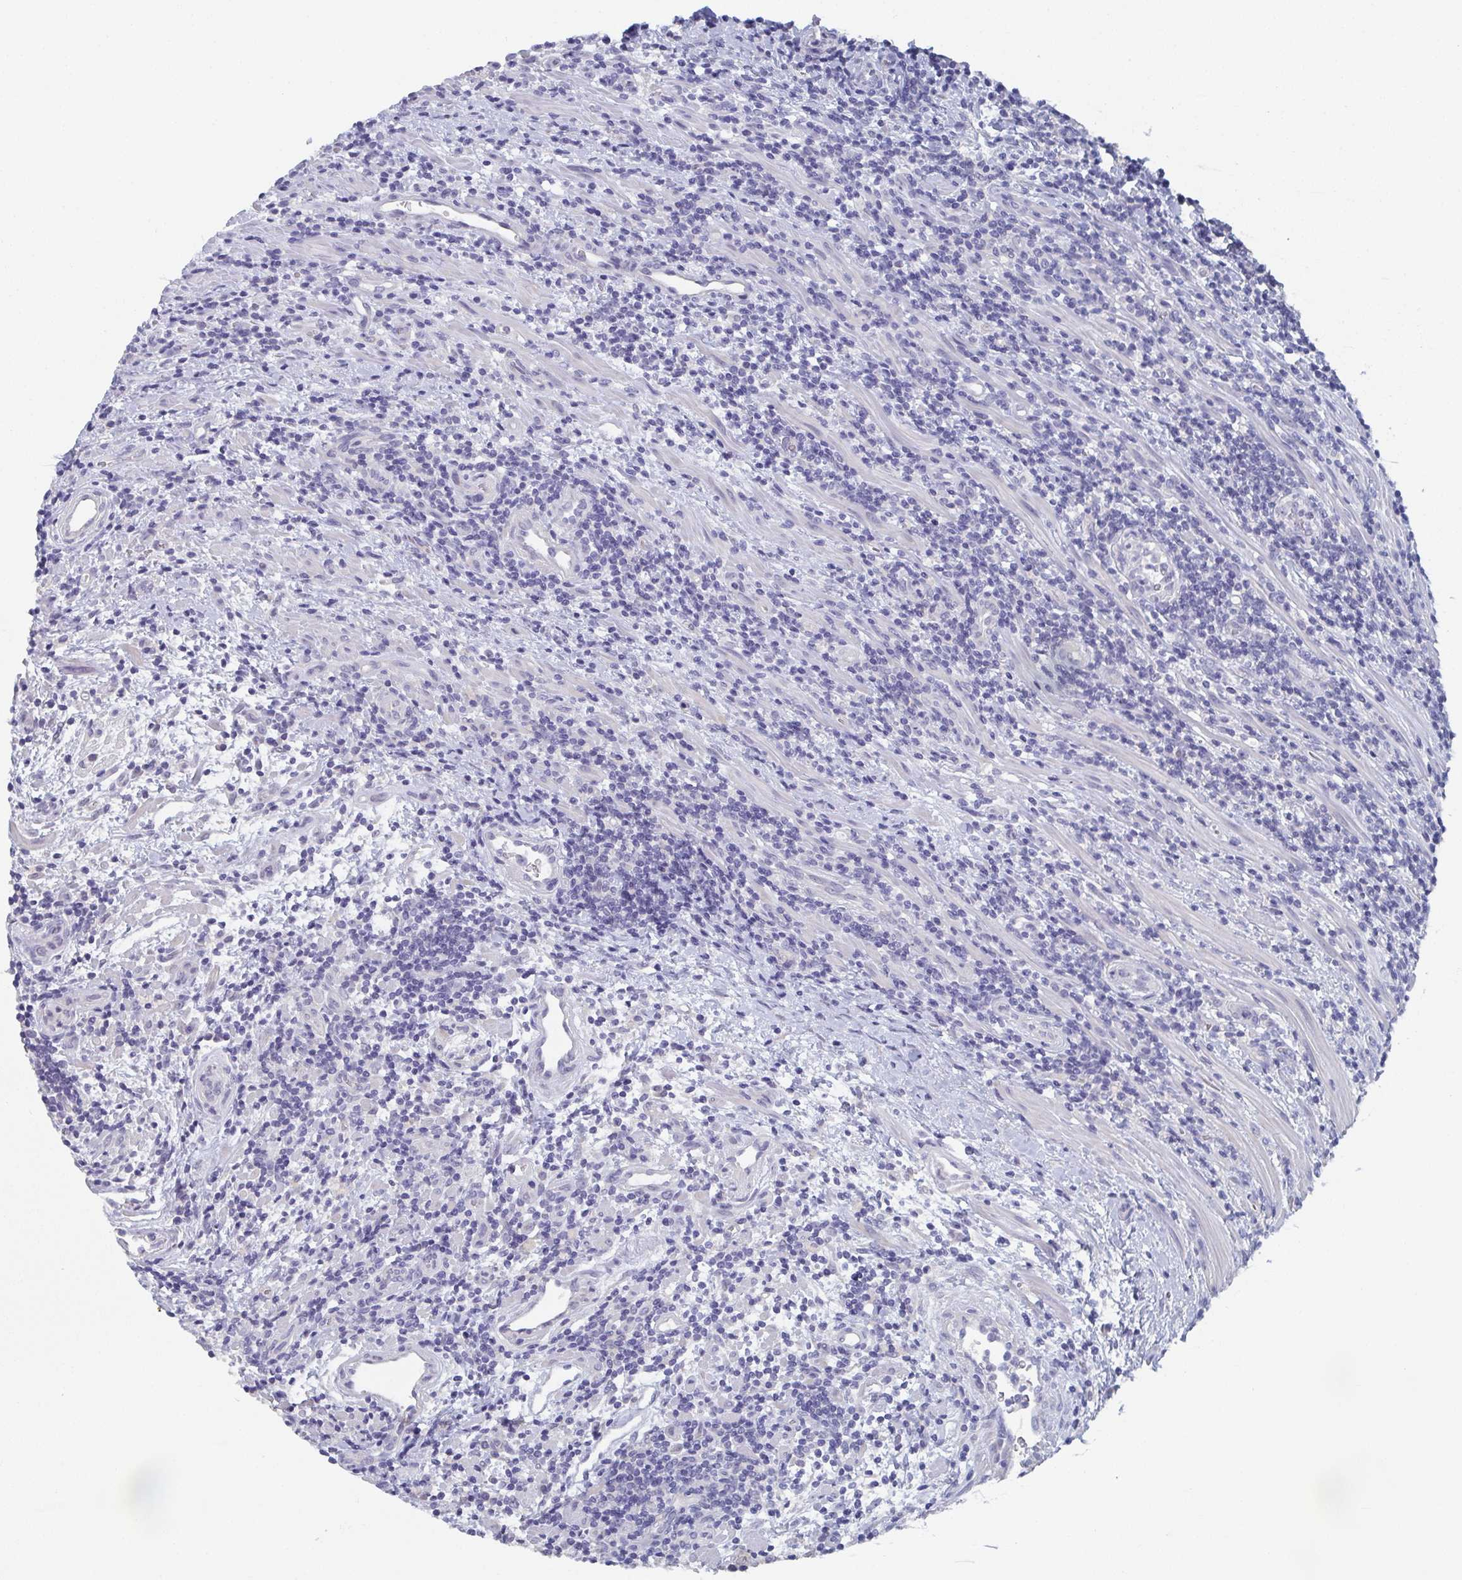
{"staining": {"intensity": "negative", "quantity": "none", "location": "none"}, "tissue": "lymphoma", "cell_type": "Tumor cells", "image_type": "cancer", "snomed": [{"axis": "morphology", "description": "Malignant lymphoma, non-Hodgkin's type, High grade"}, {"axis": "topography", "description": "Small intestine"}], "caption": "The image reveals no significant expression in tumor cells of lymphoma.", "gene": "DYDC2", "patient": {"sex": "female", "age": 56}}